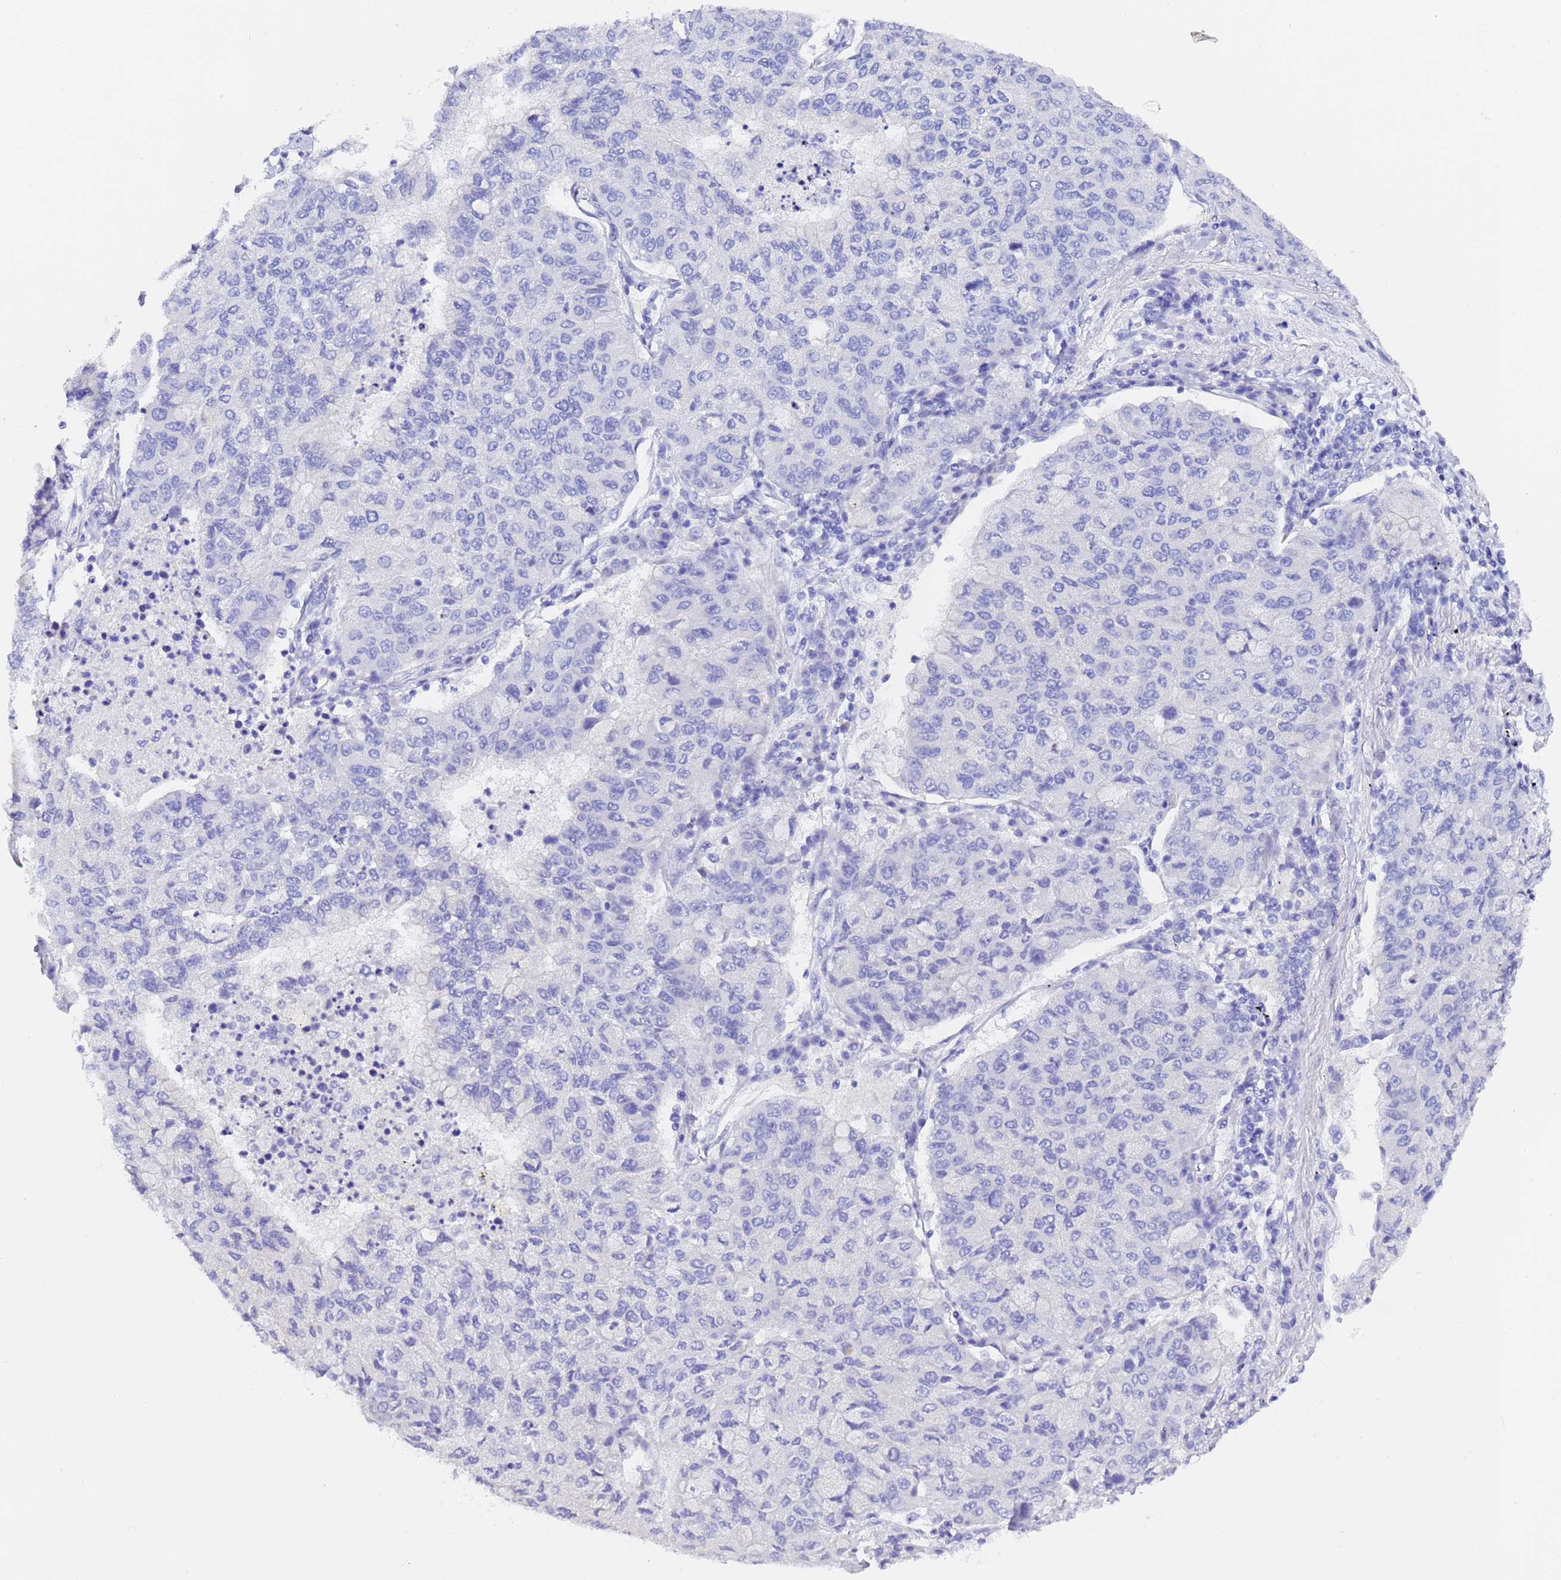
{"staining": {"intensity": "negative", "quantity": "none", "location": "none"}, "tissue": "lung cancer", "cell_type": "Tumor cells", "image_type": "cancer", "snomed": [{"axis": "morphology", "description": "Squamous cell carcinoma, NOS"}, {"axis": "topography", "description": "Lung"}], "caption": "Immunohistochemistry (IHC) of human lung cancer exhibits no staining in tumor cells.", "gene": "GABRA1", "patient": {"sex": "male", "age": 74}}